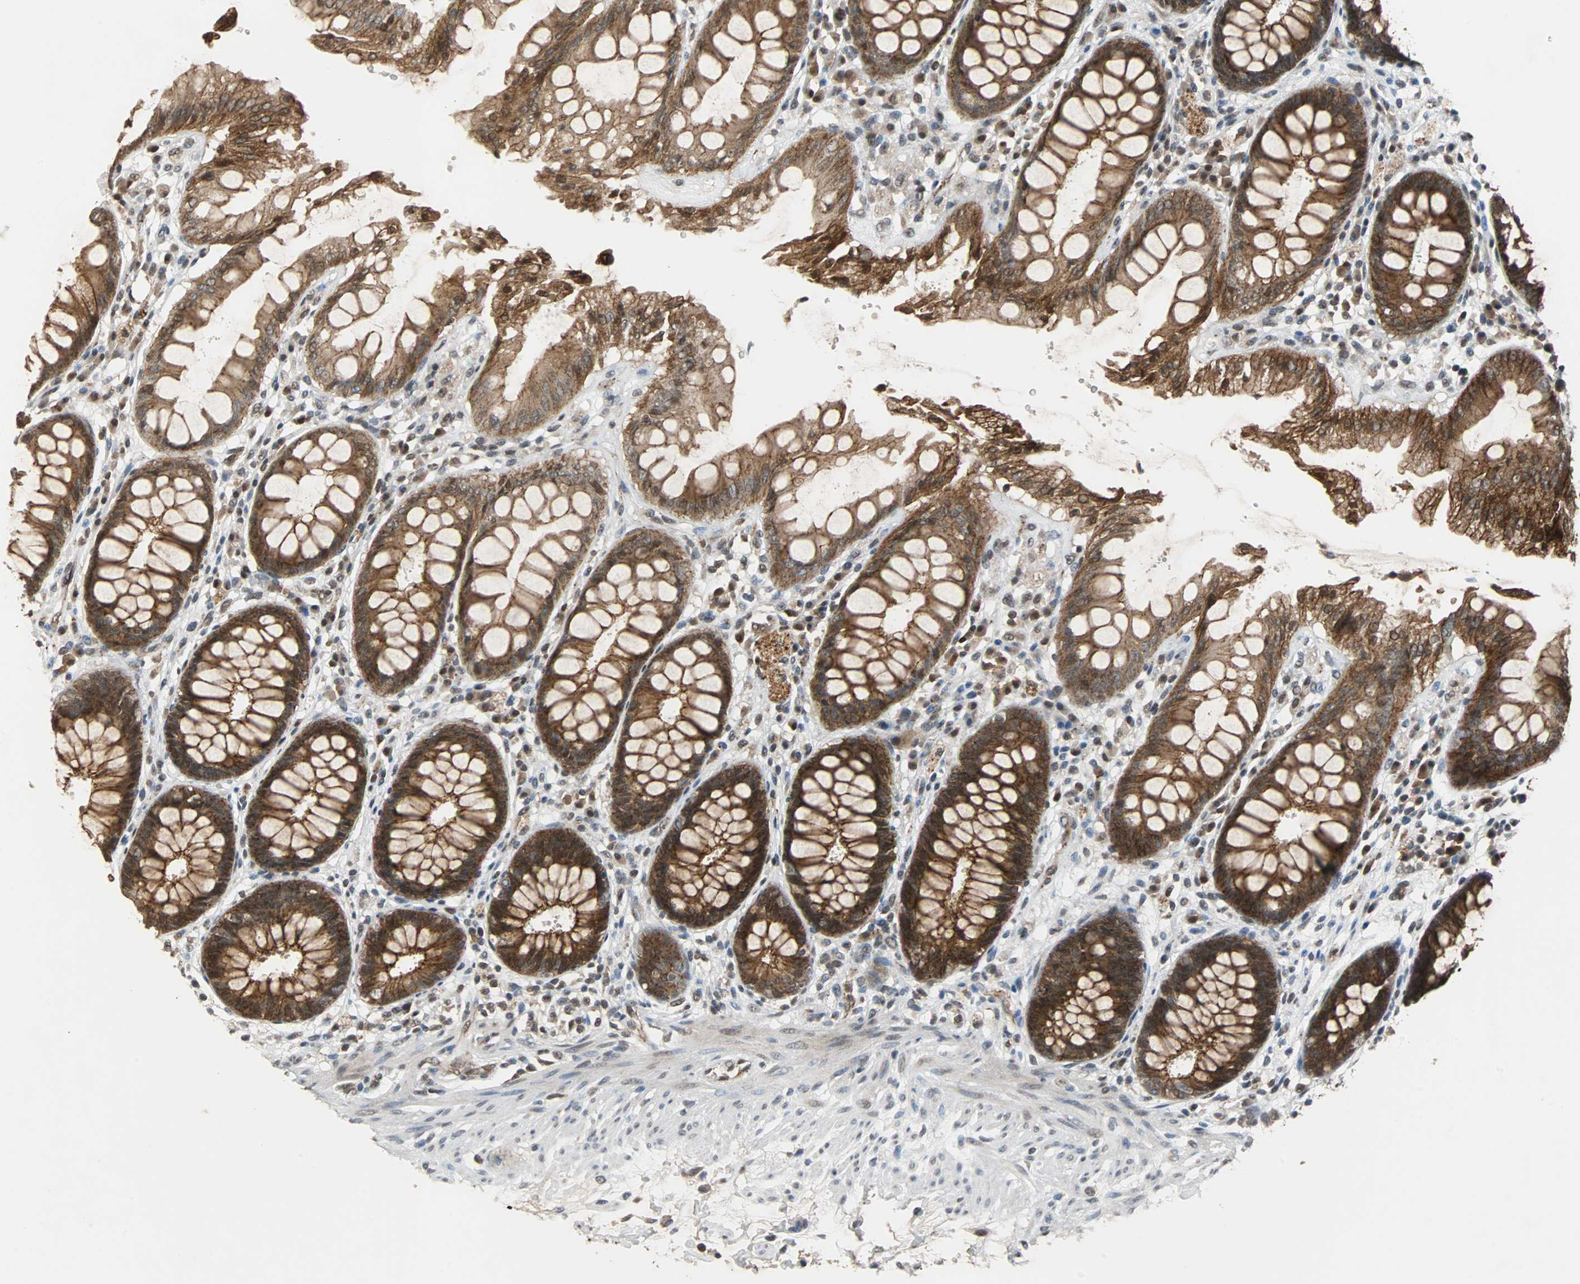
{"staining": {"intensity": "strong", "quantity": ">75%", "location": "cytoplasmic/membranous"}, "tissue": "rectum", "cell_type": "Glandular cells", "image_type": "normal", "snomed": [{"axis": "morphology", "description": "Normal tissue, NOS"}, {"axis": "topography", "description": "Rectum"}], "caption": "High-magnification brightfield microscopy of benign rectum stained with DAB (brown) and counterstained with hematoxylin (blue). glandular cells exhibit strong cytoplasmic/membranous positivity is identified in about>75% of cells.", "gene": "LSR", "patient": {"sex": "female", "age": 46}}